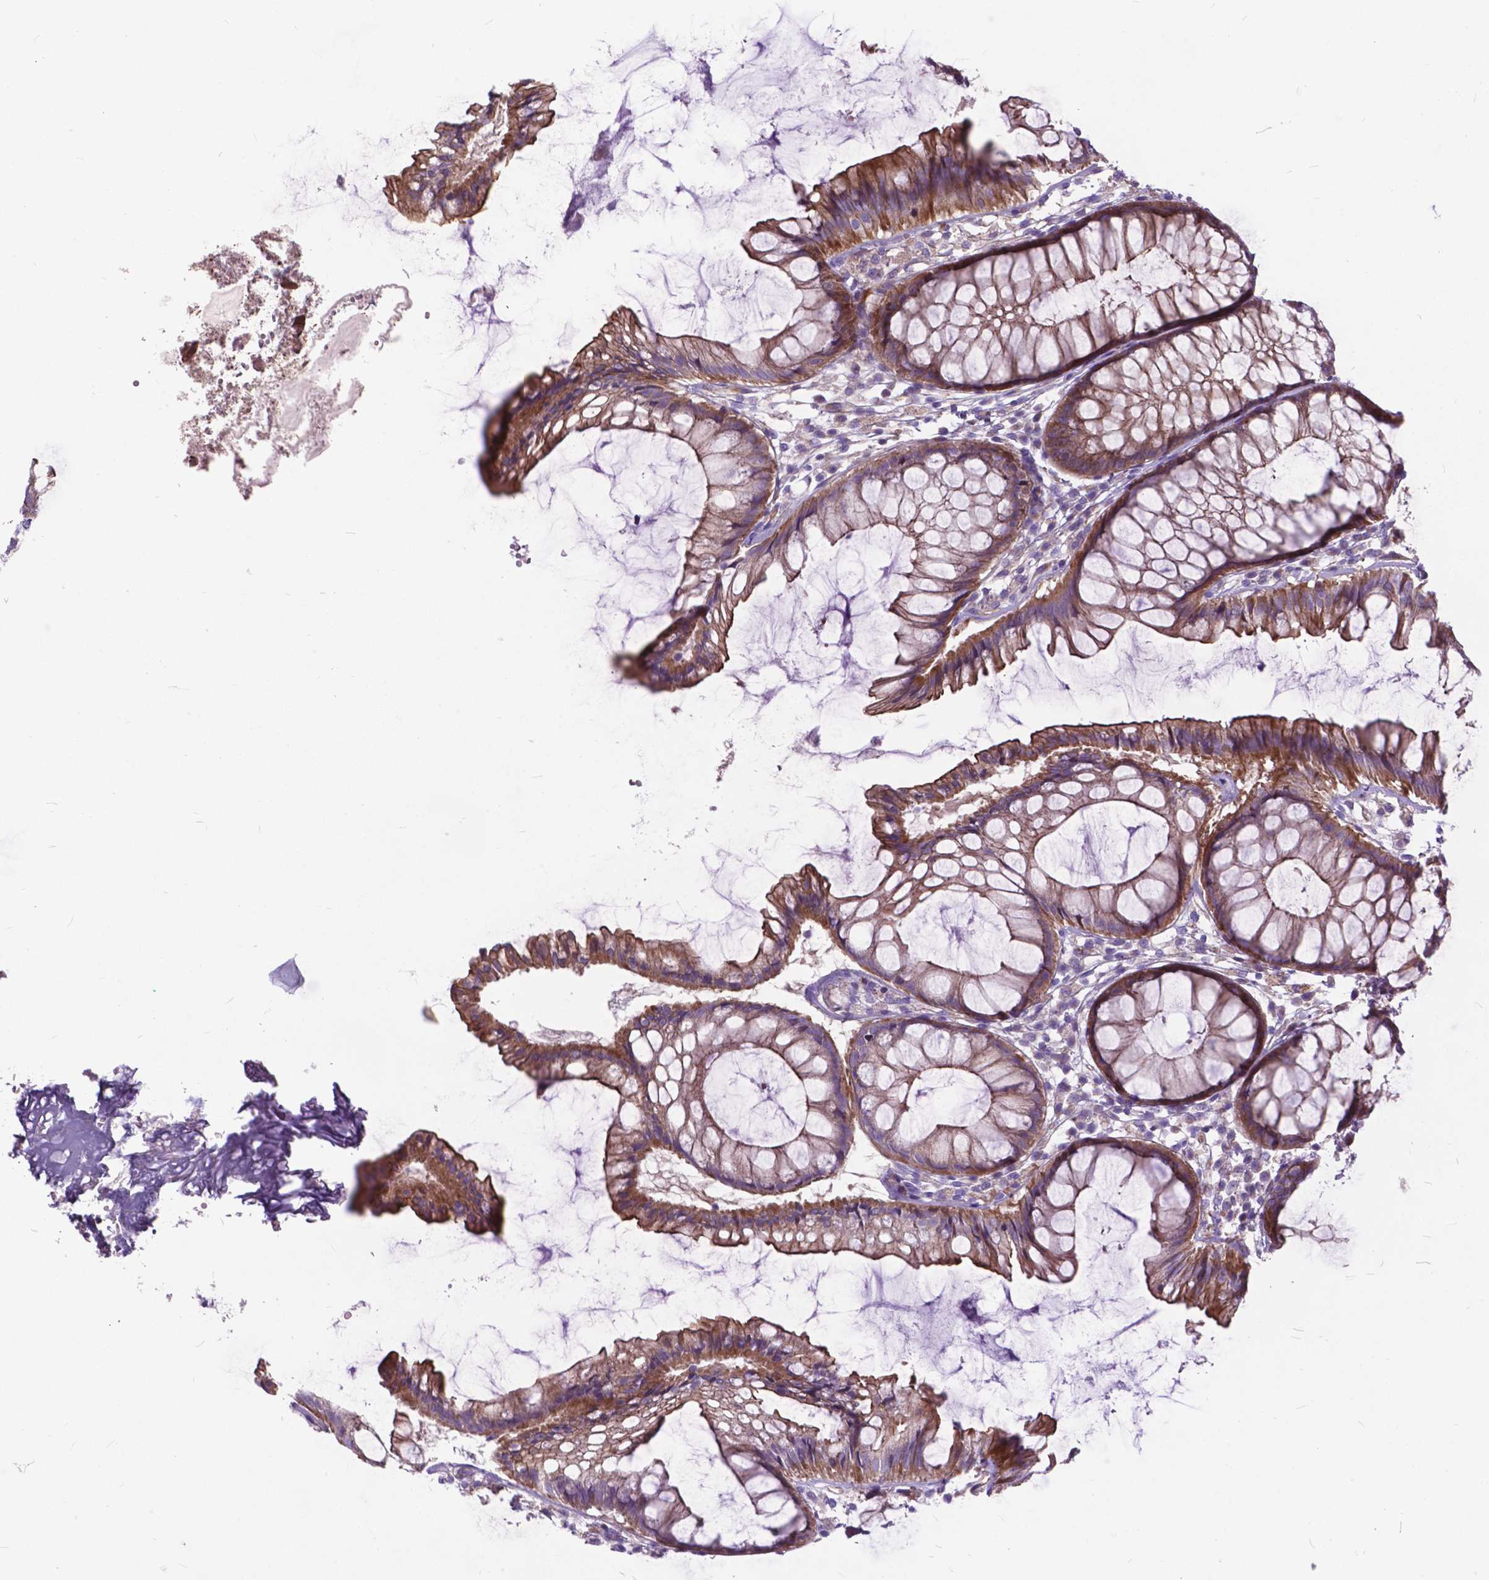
{"staining": {"intensity": "moderate", "quantity": "25%-75%", "location": "cytoplasmic/membranous"}, "tissue": "colon", "cell_type": "Endothelial cells", "image_type": "normal", "snomed": [{"axis": "morphology", "description": "Normal tissue, NOS"}, {"axis": "morphology", "description": "Adenocarcinoma, NOS"}, {"axis": "topography", "description": "Colon"}], "caption": "An immunohistochemistry image of normal tissue is shown. Protein staining in brown labels moderate cytoplasmic/membranous positivity in colon within endothelial cells. (brown staining indicates protein expression, while blue staining denotes nuclei).", "gene": "FLT4", "patient": {"sex": "male", "age": 65}}